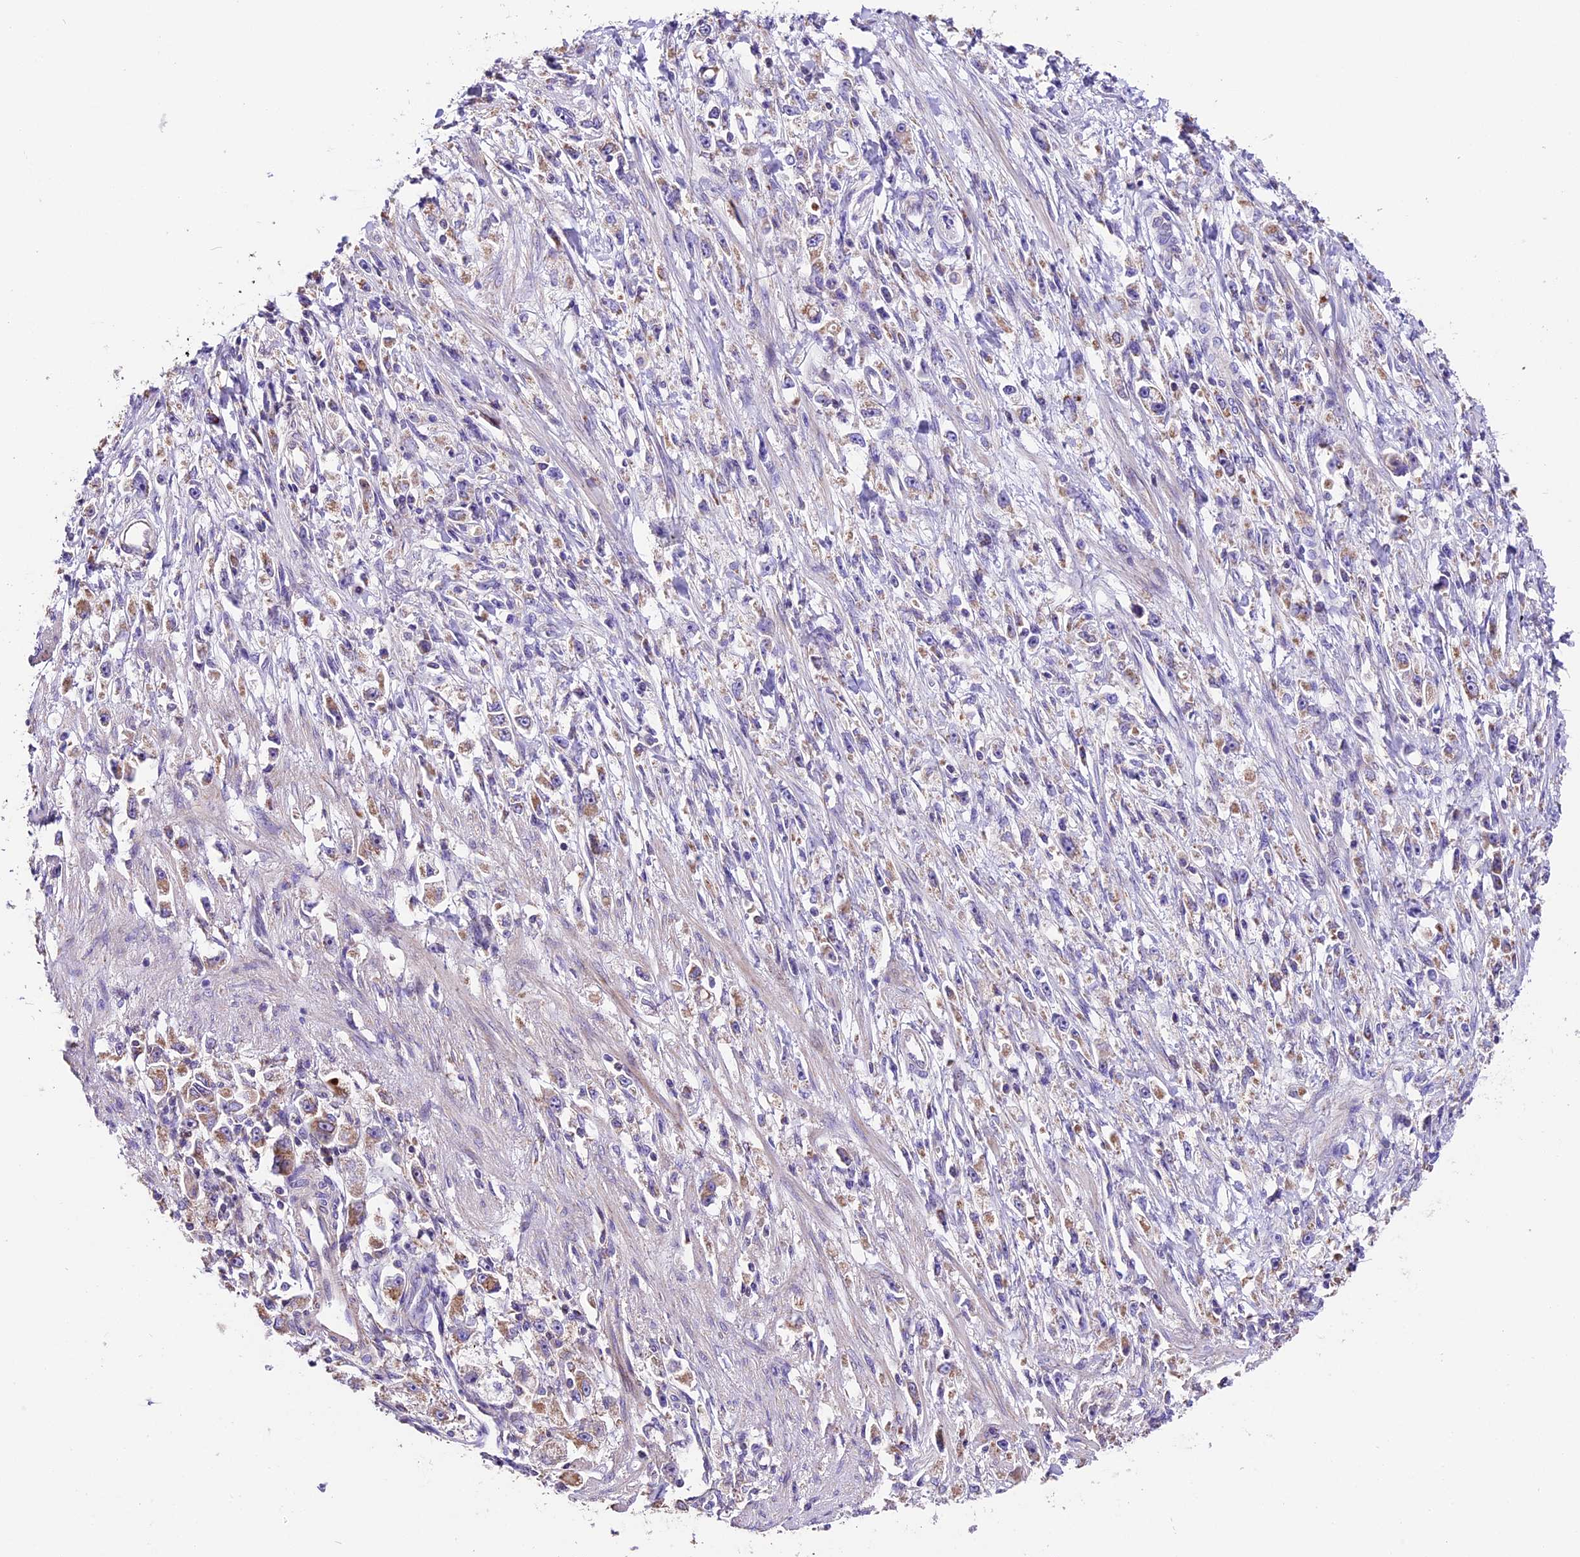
{"staining": {"intensity": "negative", "quantity": "none", "location": "none"}, "tissue": "stomach cancer", "cell_type": "Tumor cells", "image_type": "cancer", "snomed": [{"axis": "morphology", "description": "Adenocarcinoma, NOS"}, {"axis": "topography", "description": "Stomach"}], "caption": "This is an IHC histopathology image of human stomach adenocarcinoma. There is no positivity in tumor cells.", "gene": "DDX28", "patient": {"sex": "female", "age": 59}}